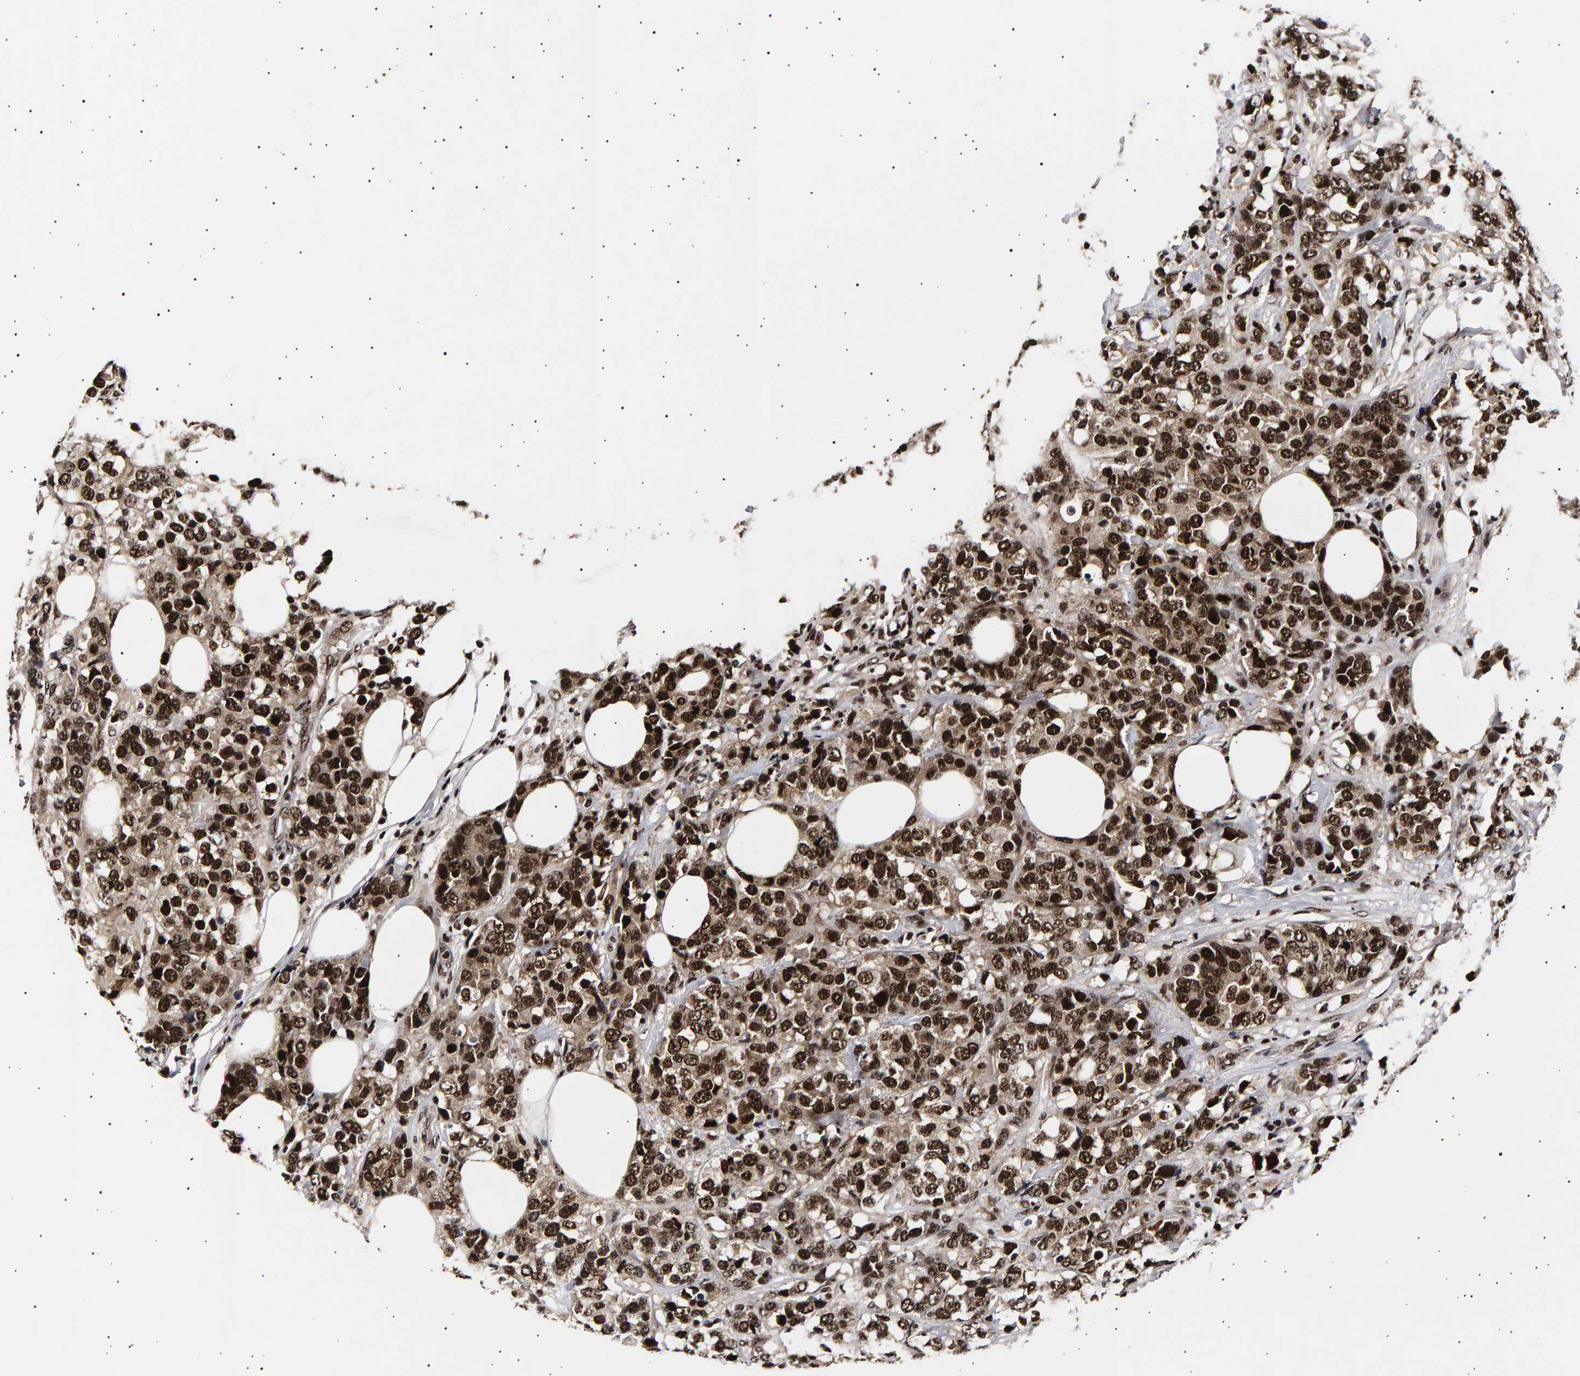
{"staining": {"intensity": "strong", "quantity": ">75%", "location": "nuclear"}, "tissue": "breast cancer", "cell_type": "Tumor cells", "image_type": "cancer", "snomed": [{"axis": "morphology", "description": "Lobular carcinoma"}, {"axis": "topography", "description": "Breast"}], "caption": "Breast lobular carcinoma stained with a protein marker demonstrates strong staining in tumor cells.", "gene": "ANKRD40", "patient": {"sex": "female", "age": 59}}